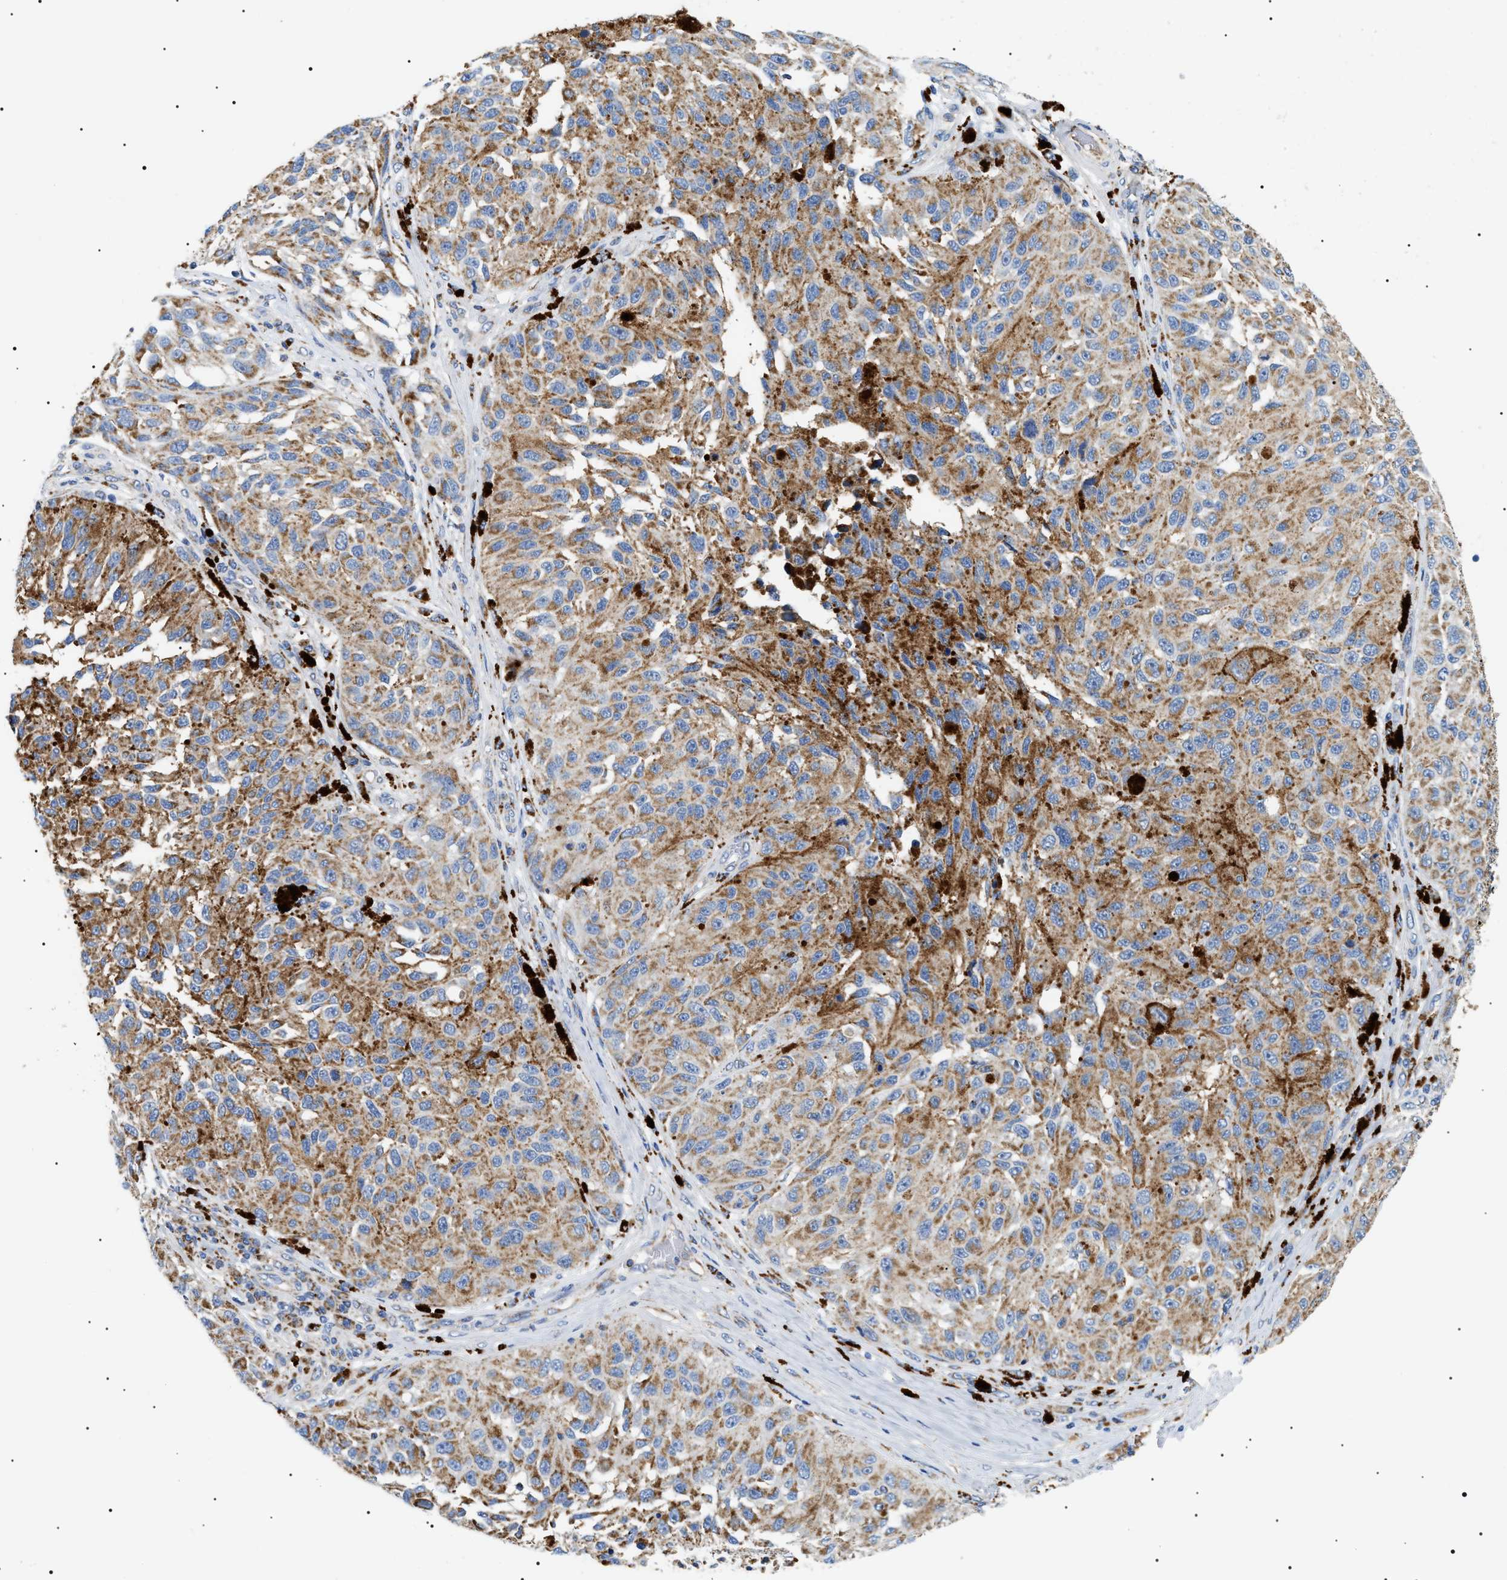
{"staining": {"intensity": "moderate", "quantity": ">75%", "location": "cytoplasmic/membranous"}, "tissue": "melanoma", "cell_type": "Tumor cells", "image_type": "cancer", "snomed": [{"axis": "morphology", "description": "Malignant melanoma, NOS"}, {"axis": "topography", "description": "Skin"}], "caption": "Immunohistochemistry histopathology image of human malignant melanoma stained for a protein (brown), which demonstrates medium levels of moderate cytoplasmic/membranous expression in about >75% of tumor cells.", "gene": "OXSM", "patient": {"sex": "female", "age": 73}}